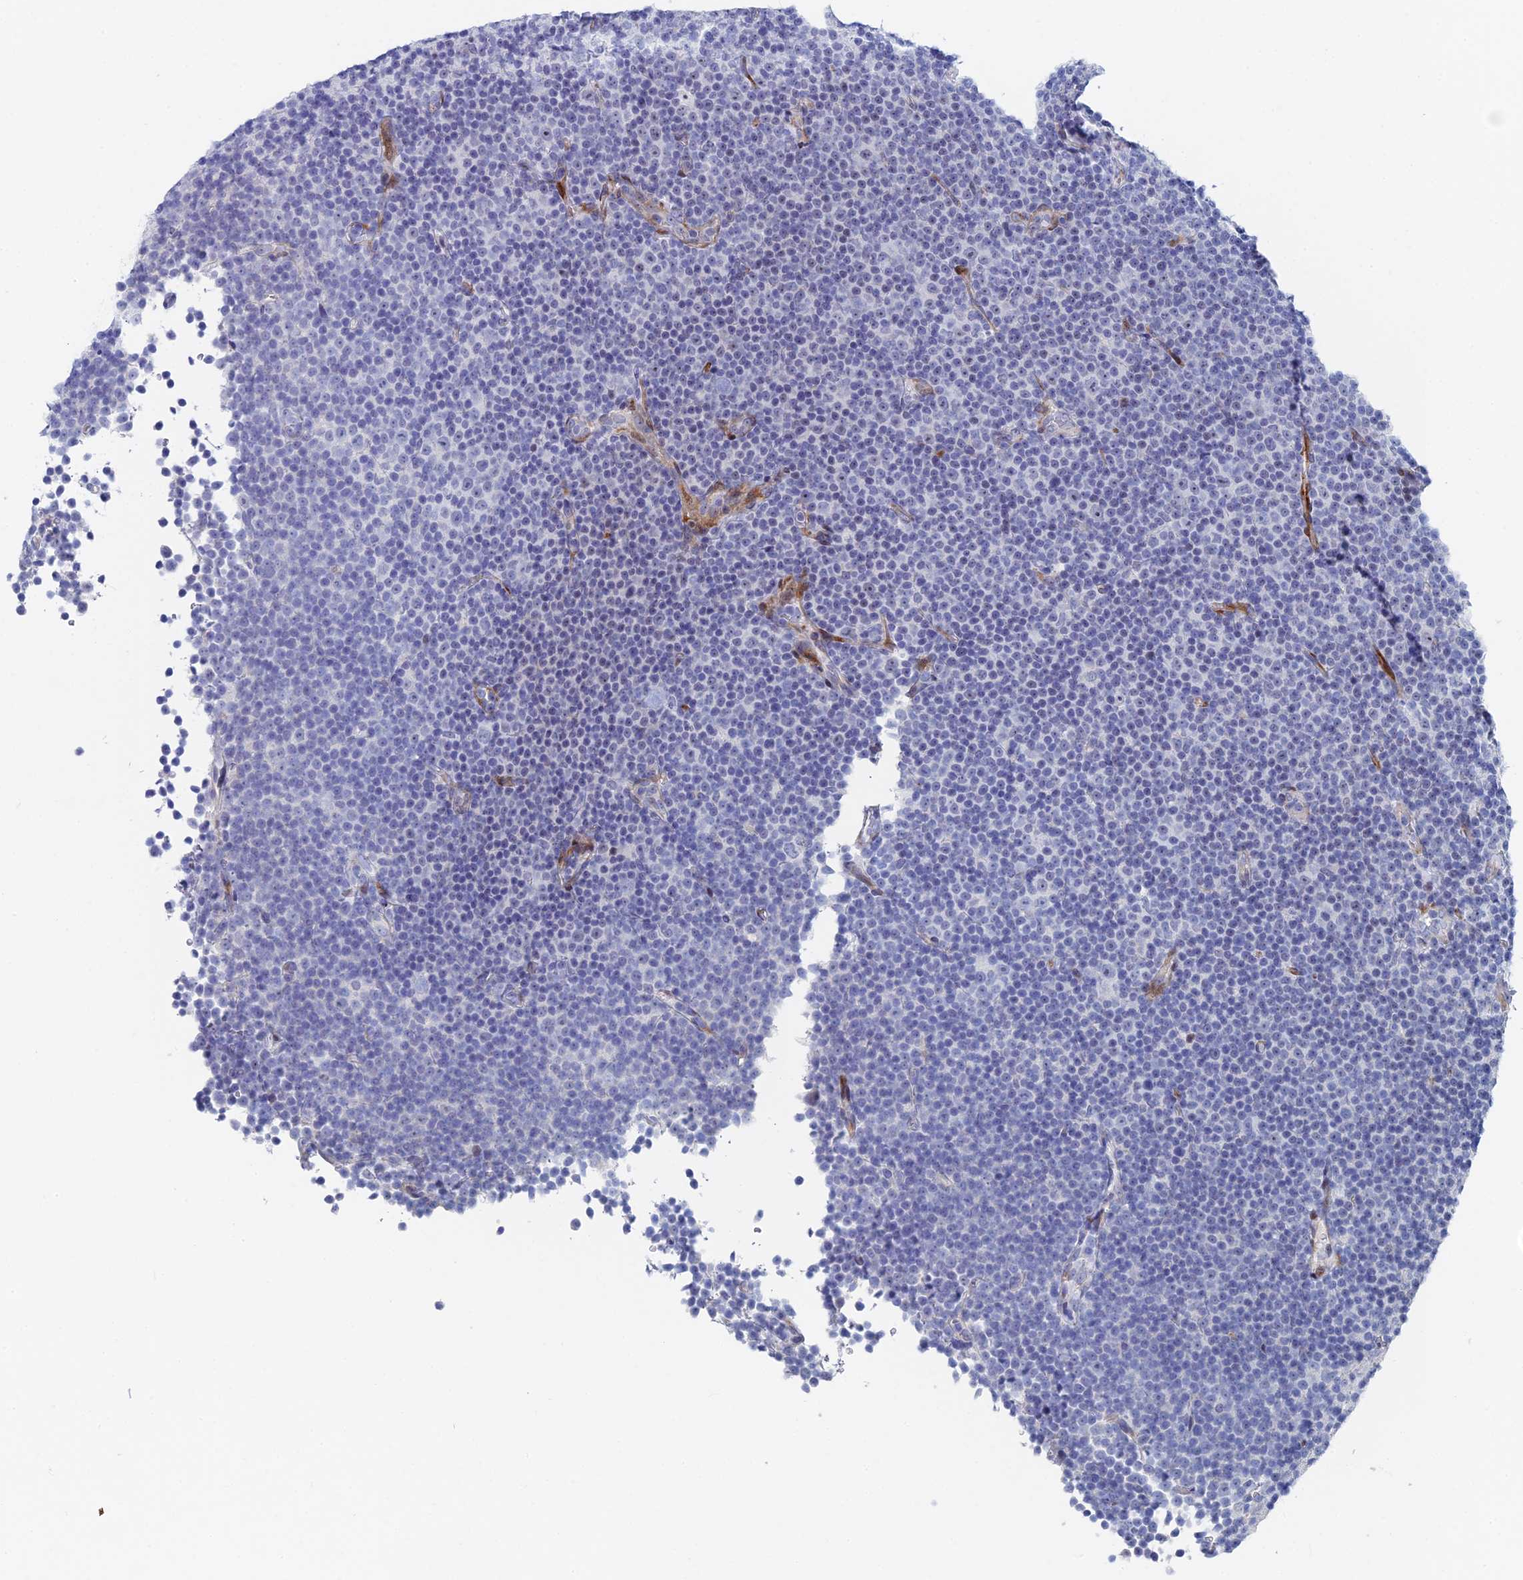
{"staining": {"intensity": "negative", "quantity": "none", "location": "none"}, "tissue": "lymphoma", "cell_type": "Tumor cells", "image_type": "cancer", "snomed": [{"axis": "morphology", "description": "Malignant lymphoma, non-Hodgkin's type, Low grade"}, {"axis": "topography", "description": "Lymph node"}], "caption": "Immunohistochemistry histopathology image of neoplastic tissue: lymphoma stained with DAB (3,3'-diaminobenzidine) demonstrates no significant protein positivity in tumor cells.", "gene": "DRGX", "patient": {"sex": "female", "age": 67}}